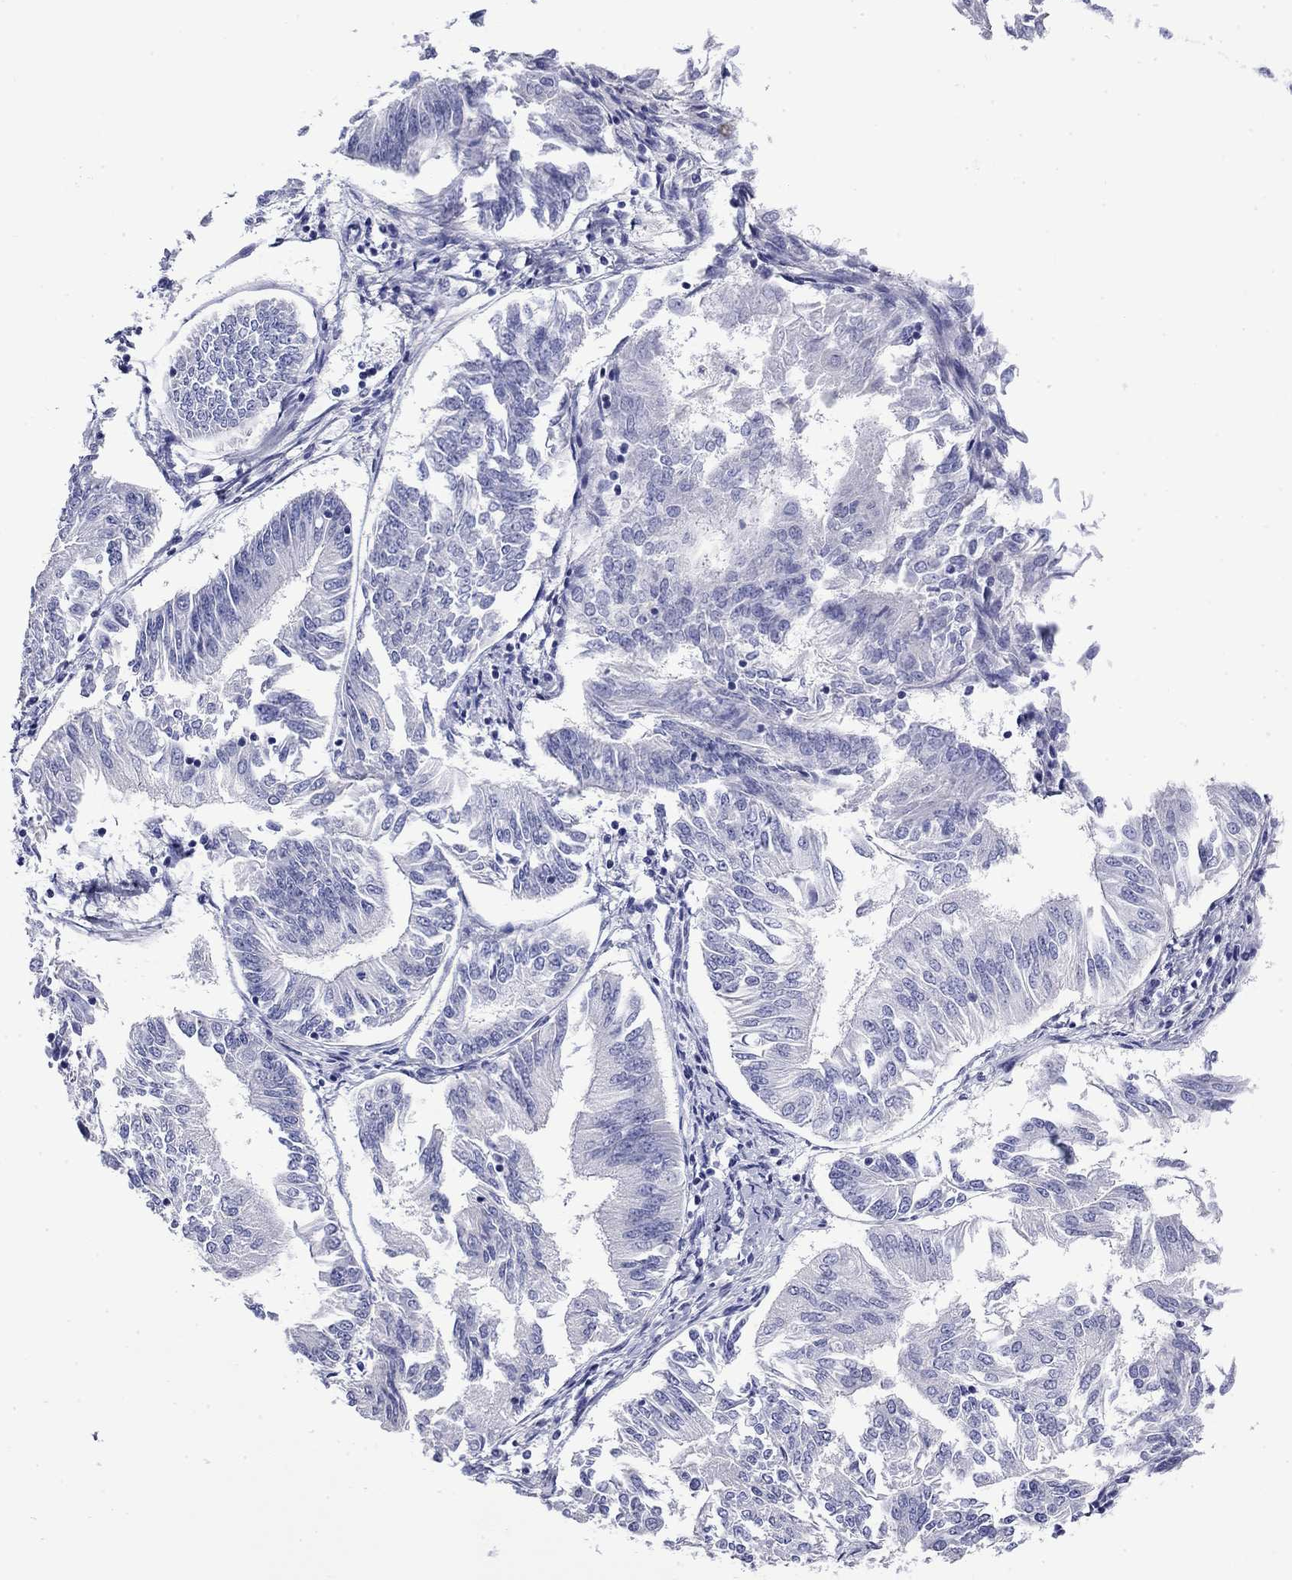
{"staining": {"intensity": "negative", "quantity": "none", "location": "none"}, "tissue": "endometrial cancer", "cell_type": "Tumor cells", "image_type": "cancer", "snomed": [{"axis": "morphology", "description": "Adenocarcinoma, NOS"}, {"axis": "topography", "description": "Endometrium"}], "caption": "DAB immunohistochemical staining of human endometrial adenocarcinoma shows no significant expression in tumor cells.", "gene": "GIP", "patient": {"sex": "female", "age": 58}}